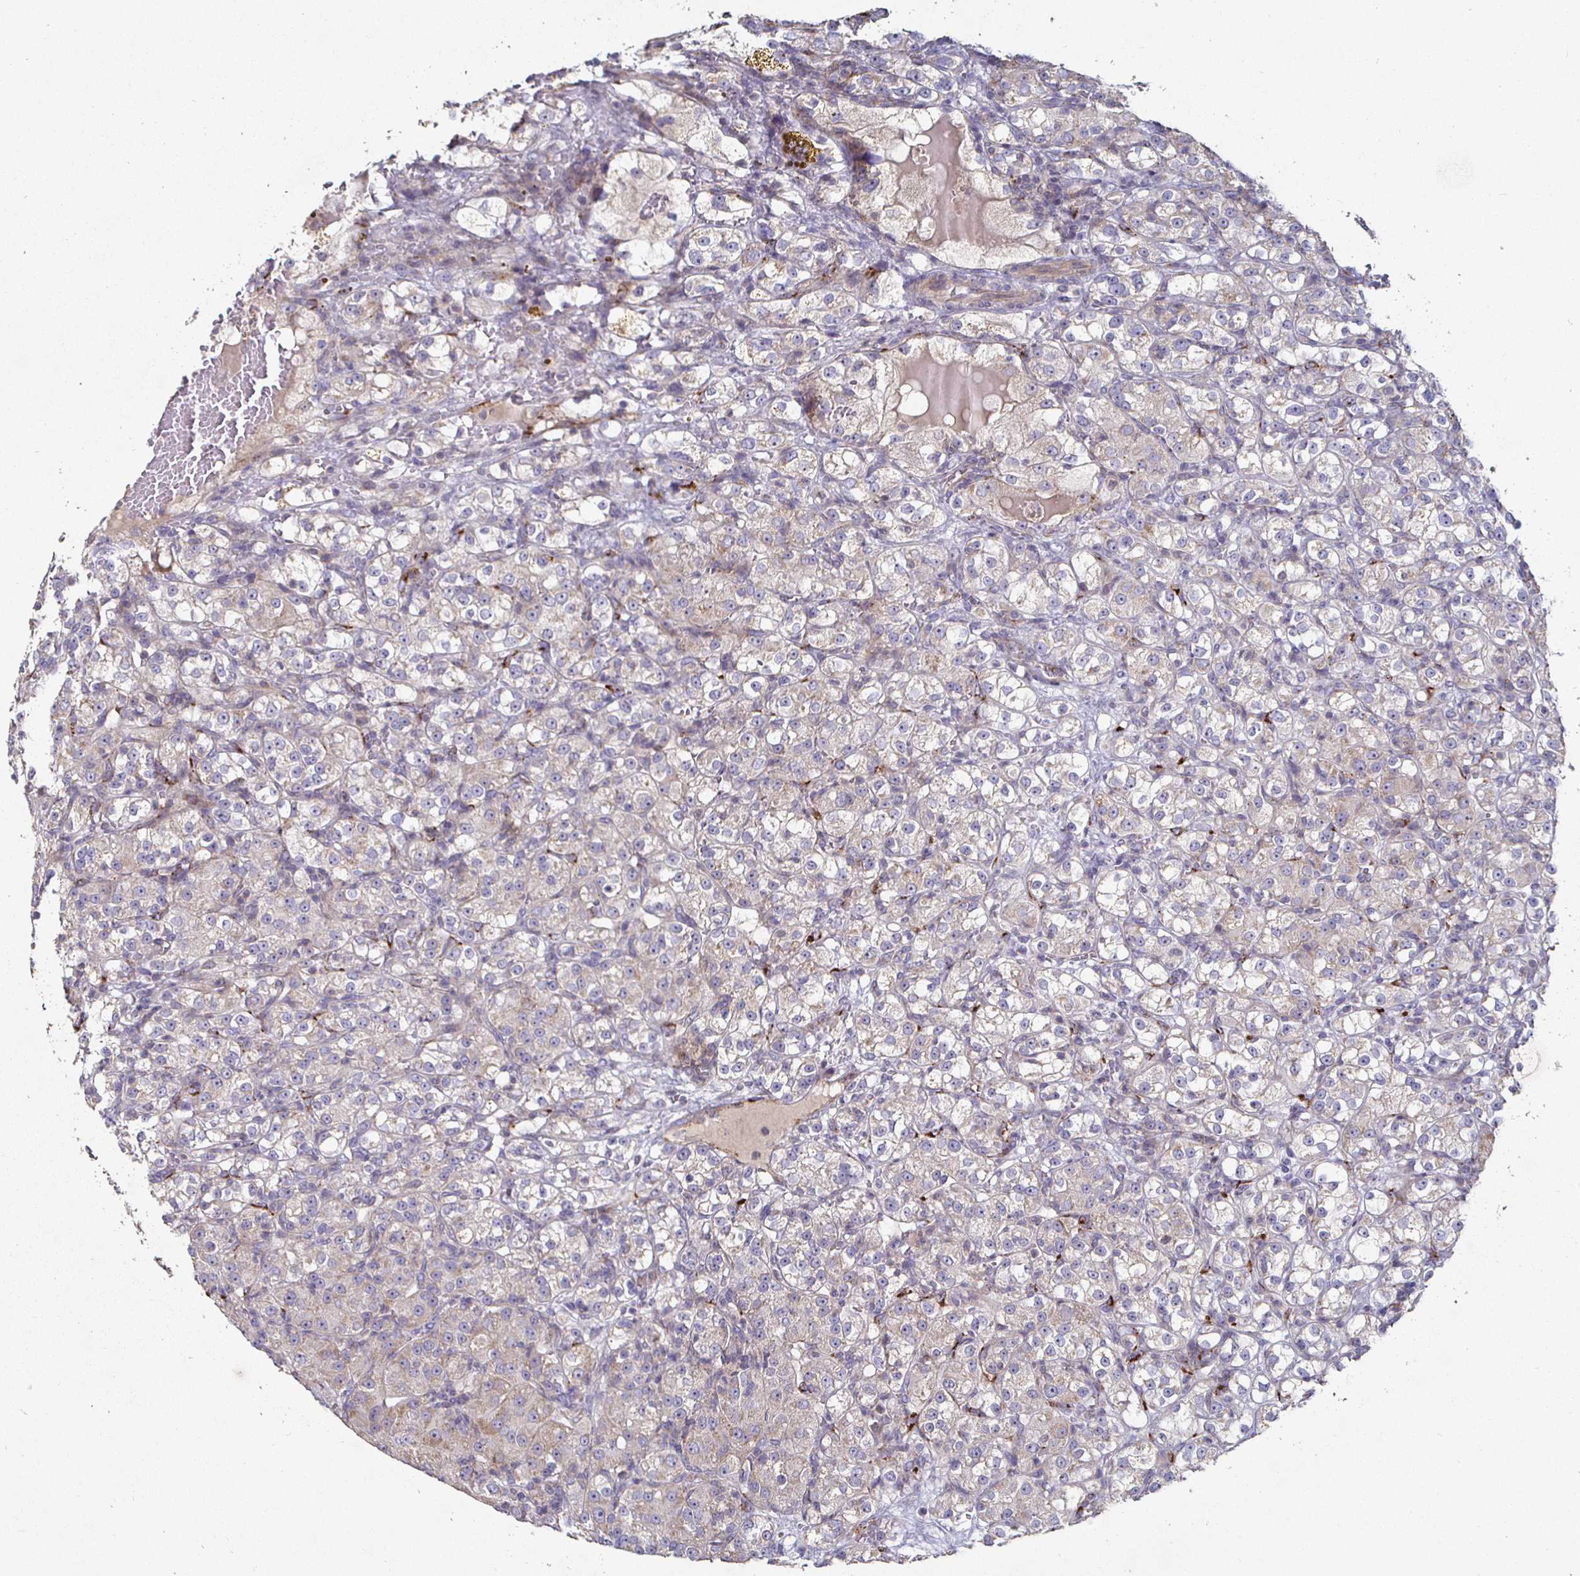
{"staining": {"intensity": "weak", "quantity": "25%-75%", "location": "cytoplasmic/membranous"}, "tissue": "renal cancer", "cell_type": "Tumor cells", "image_type": "cancer", "snomed": [{"axis": "morphology", "description": "Normal tissue, NOS"}, {"axis": "morphology", "description": "Adenocarcinoma, NOS"}, {"axis": "topography", "description": "Kidney"}], "caption": "About 25%-75% of tumor cells in renal adenocarcinoma demonstrate weak cytoplasmic/membranous protein positivity as visualized by brown immunohistochemical staining.", "gene": "NRSN1", "patient": {"sex": "male", "age": 61}}